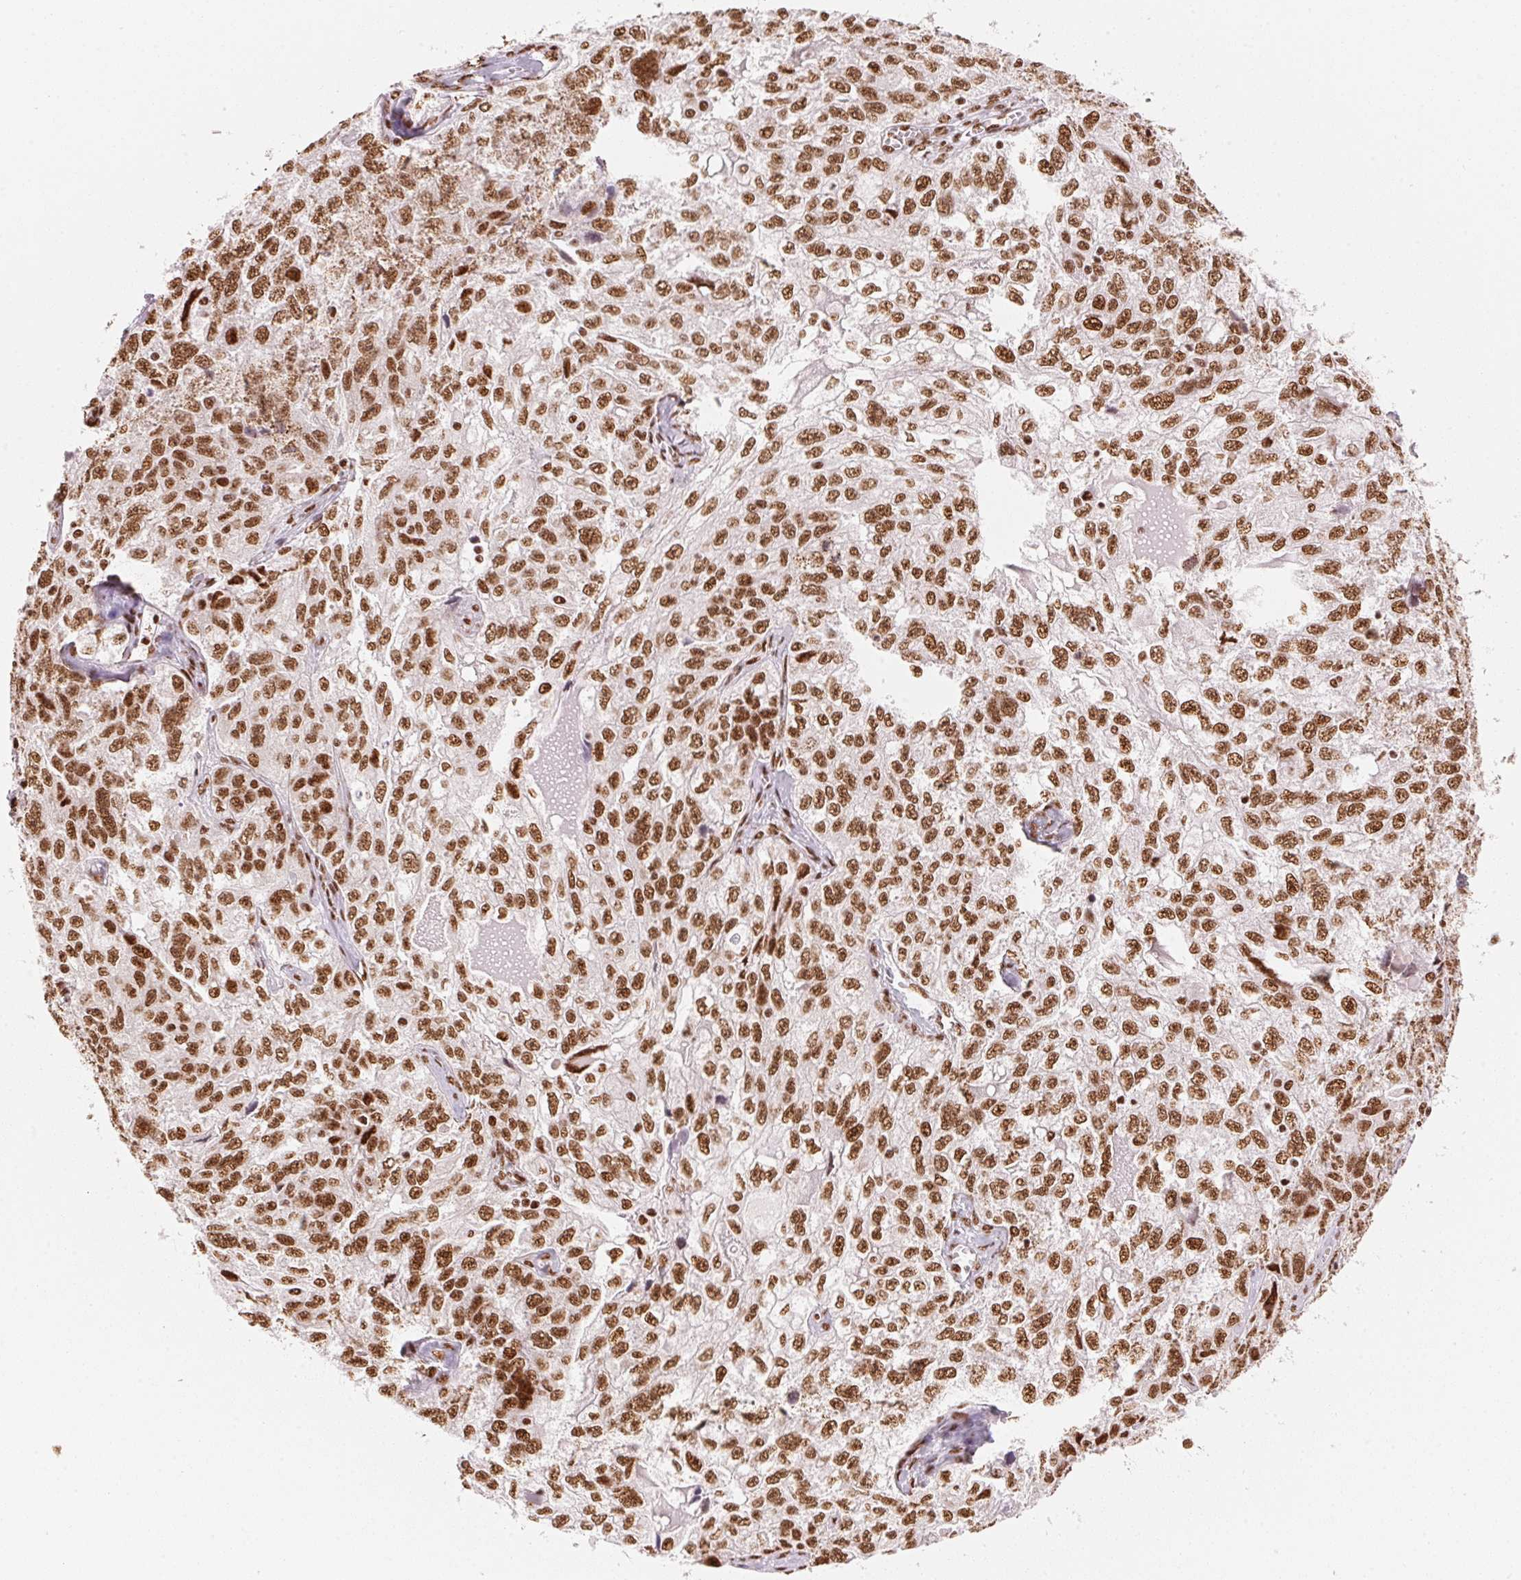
{"staining": {"intensity": "moderate", "quantity": ">75%", "location": "nuclear"}, "tissue": "ovarian cancer", "cell_type": "Tumor cells", "image_type": "cancer", "snomed": [{"axis": "morphology", "description": "Cystadenocarcinoma, serous, NOS"}, {"axis": "topography", "description": "Ovary"}], "caption": "Immunohistochemistry (IHC) of human ovarian serous cystadenocarcinoma reveals medium levels of moderate nuclear positivity in about >75% of tumor cells.", "gene": "NXF1", "patient": {"sex": "female", "age": 51}}